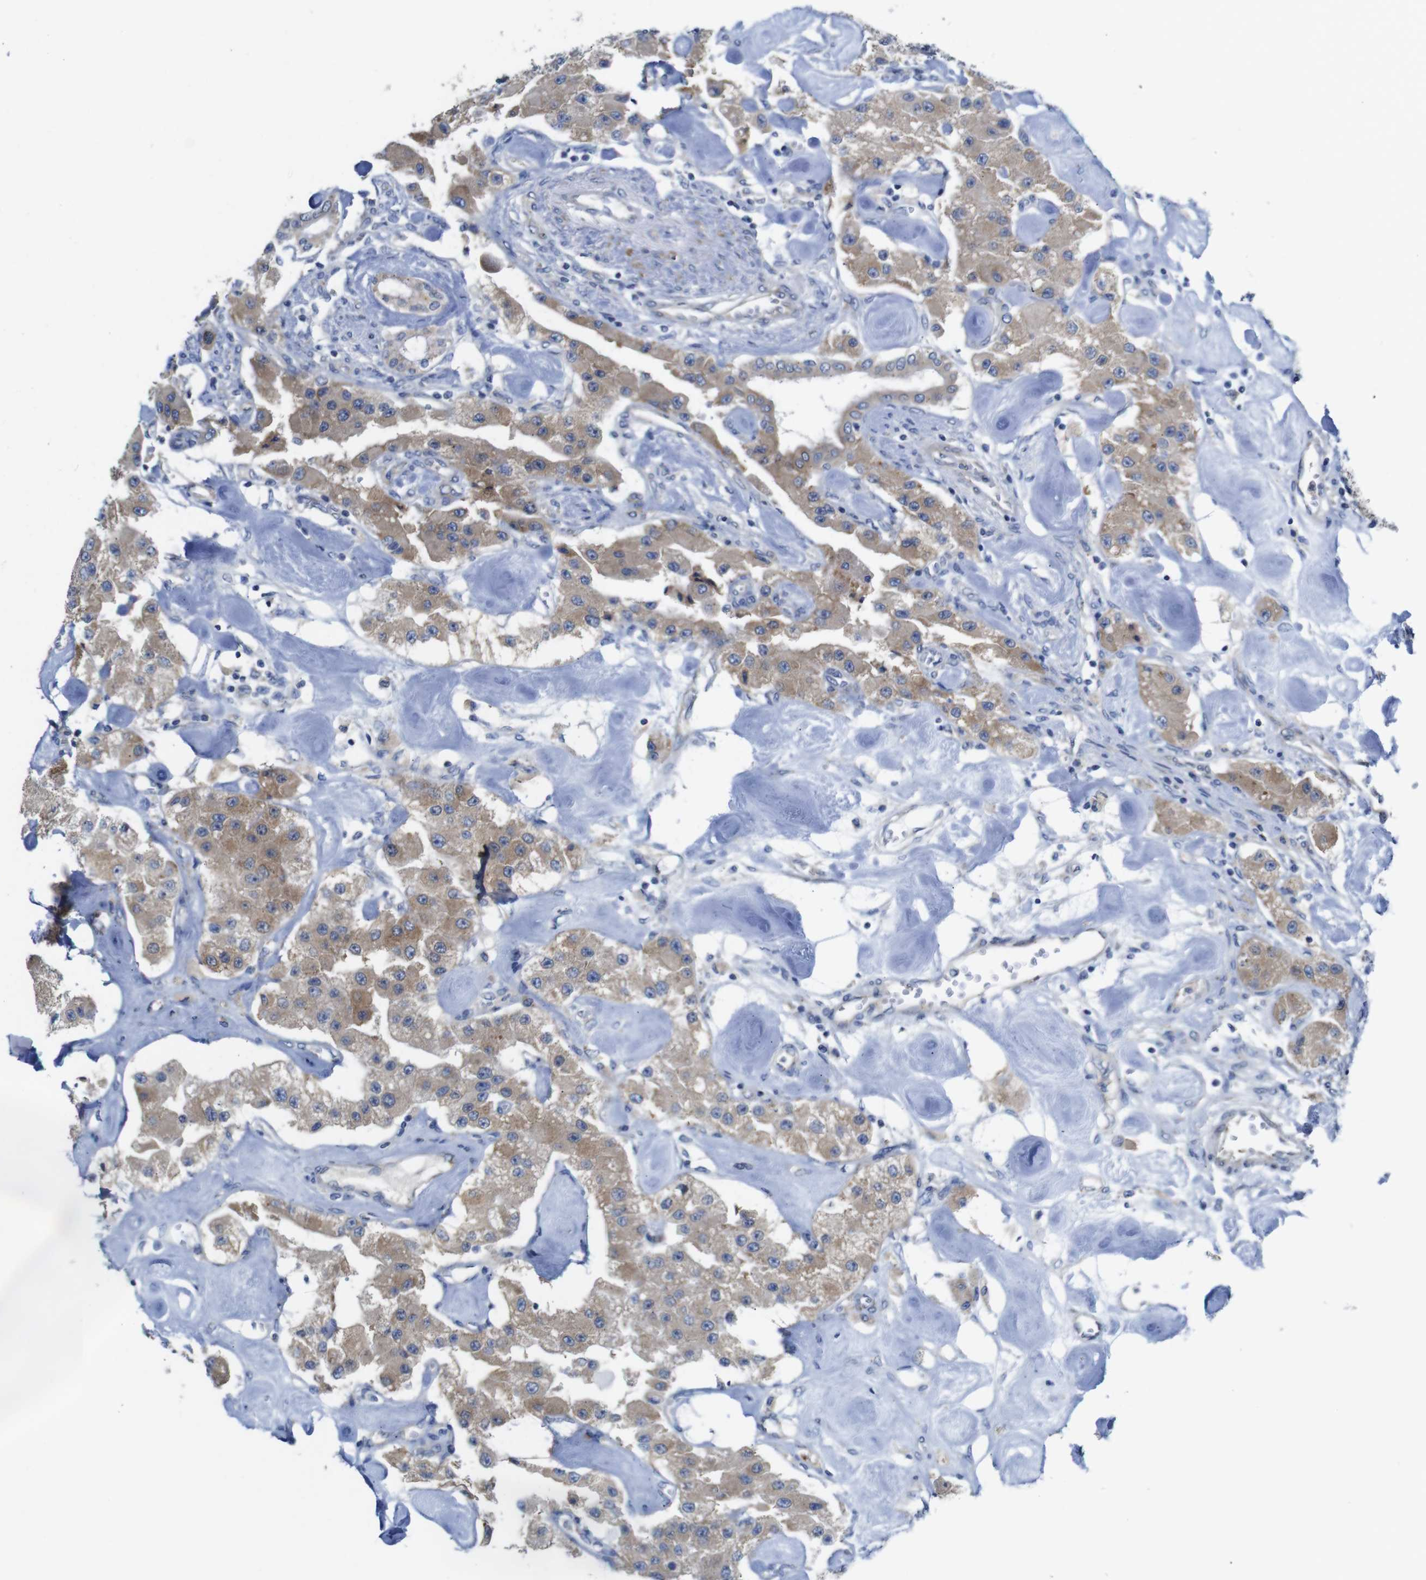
{"staining": {"intensity": "moderate", "quantity": ">75%", "location": "cytoplasmic/membranous"}, "tissue": "carcinoid", "cell_type": "Tumor cells", "image_type": "cancer", "snomed": [{"axis": "morphology", "description": "Carcinoid, malignant, NOS"}, {"axis": "topography", "description": "Pancreas"}], "caption": "This is a micrograph of immunohistochemistry staining of malignant carcinoid, which shows moderate staining in the cytoplasmic/membranous of tumor cells.", "gene": "DDRGK1", "patient": {"sex": "male", "age": 41}}